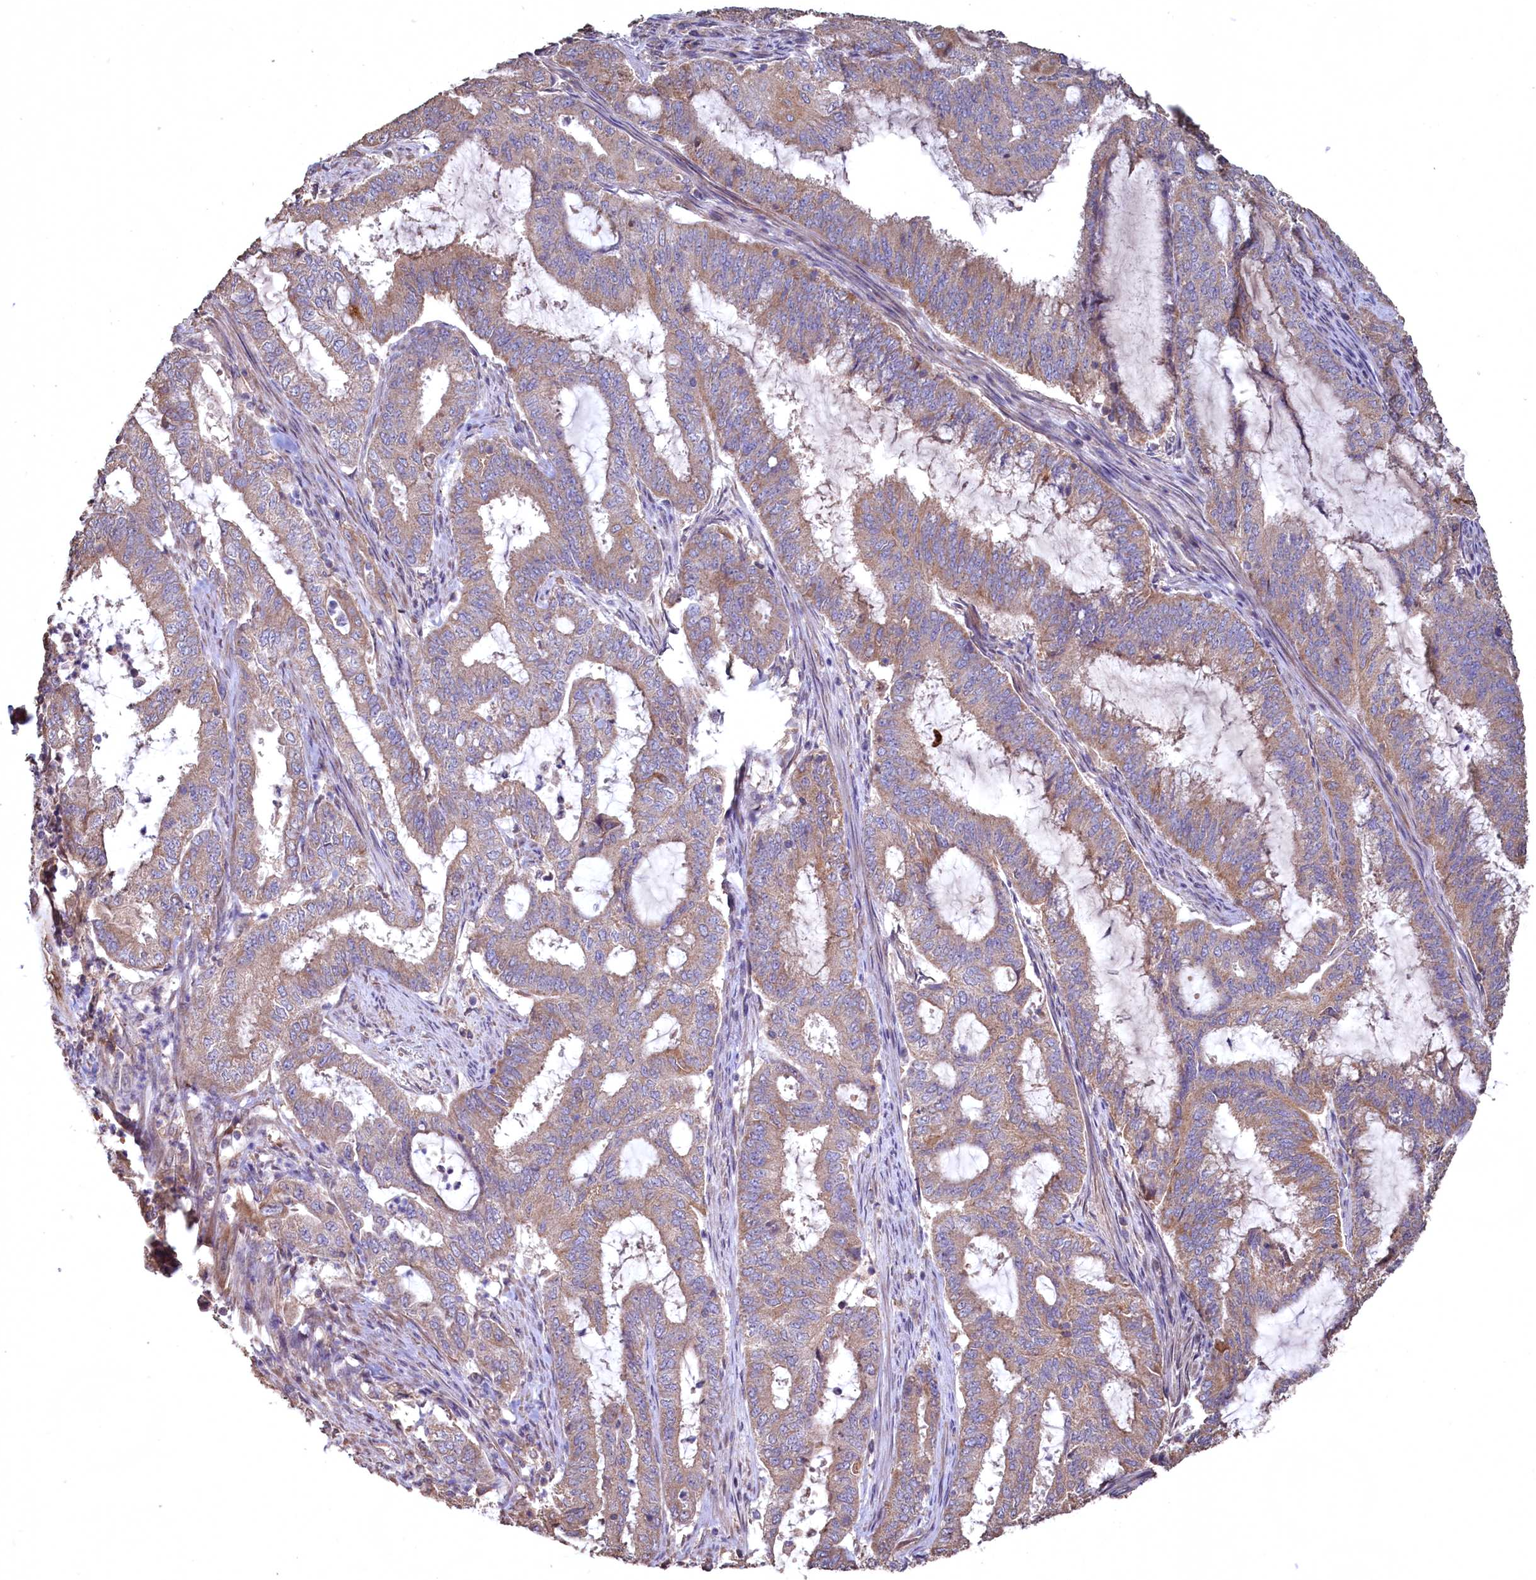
{"staining": {"intensity": "weak", "quantity": ">75%", "location": "cytoplasmic/membranous"}, "tissue": "endometrial cancer", "cell_type": "Tumor cells", "image_type": "cancer", "snomed": [{"axis": "morphology", "description": "Adenocarcinoma, NOS"}, {"axis": "topography", "description": "Endometrium"}], "caption": "Weak cytoplasmic/membranous staining is appreciated in approximately >75% of tumor cells in endometrial cancer.", "gene": "FUNDC1", "patient": {"sex": "female", "age": 51}}